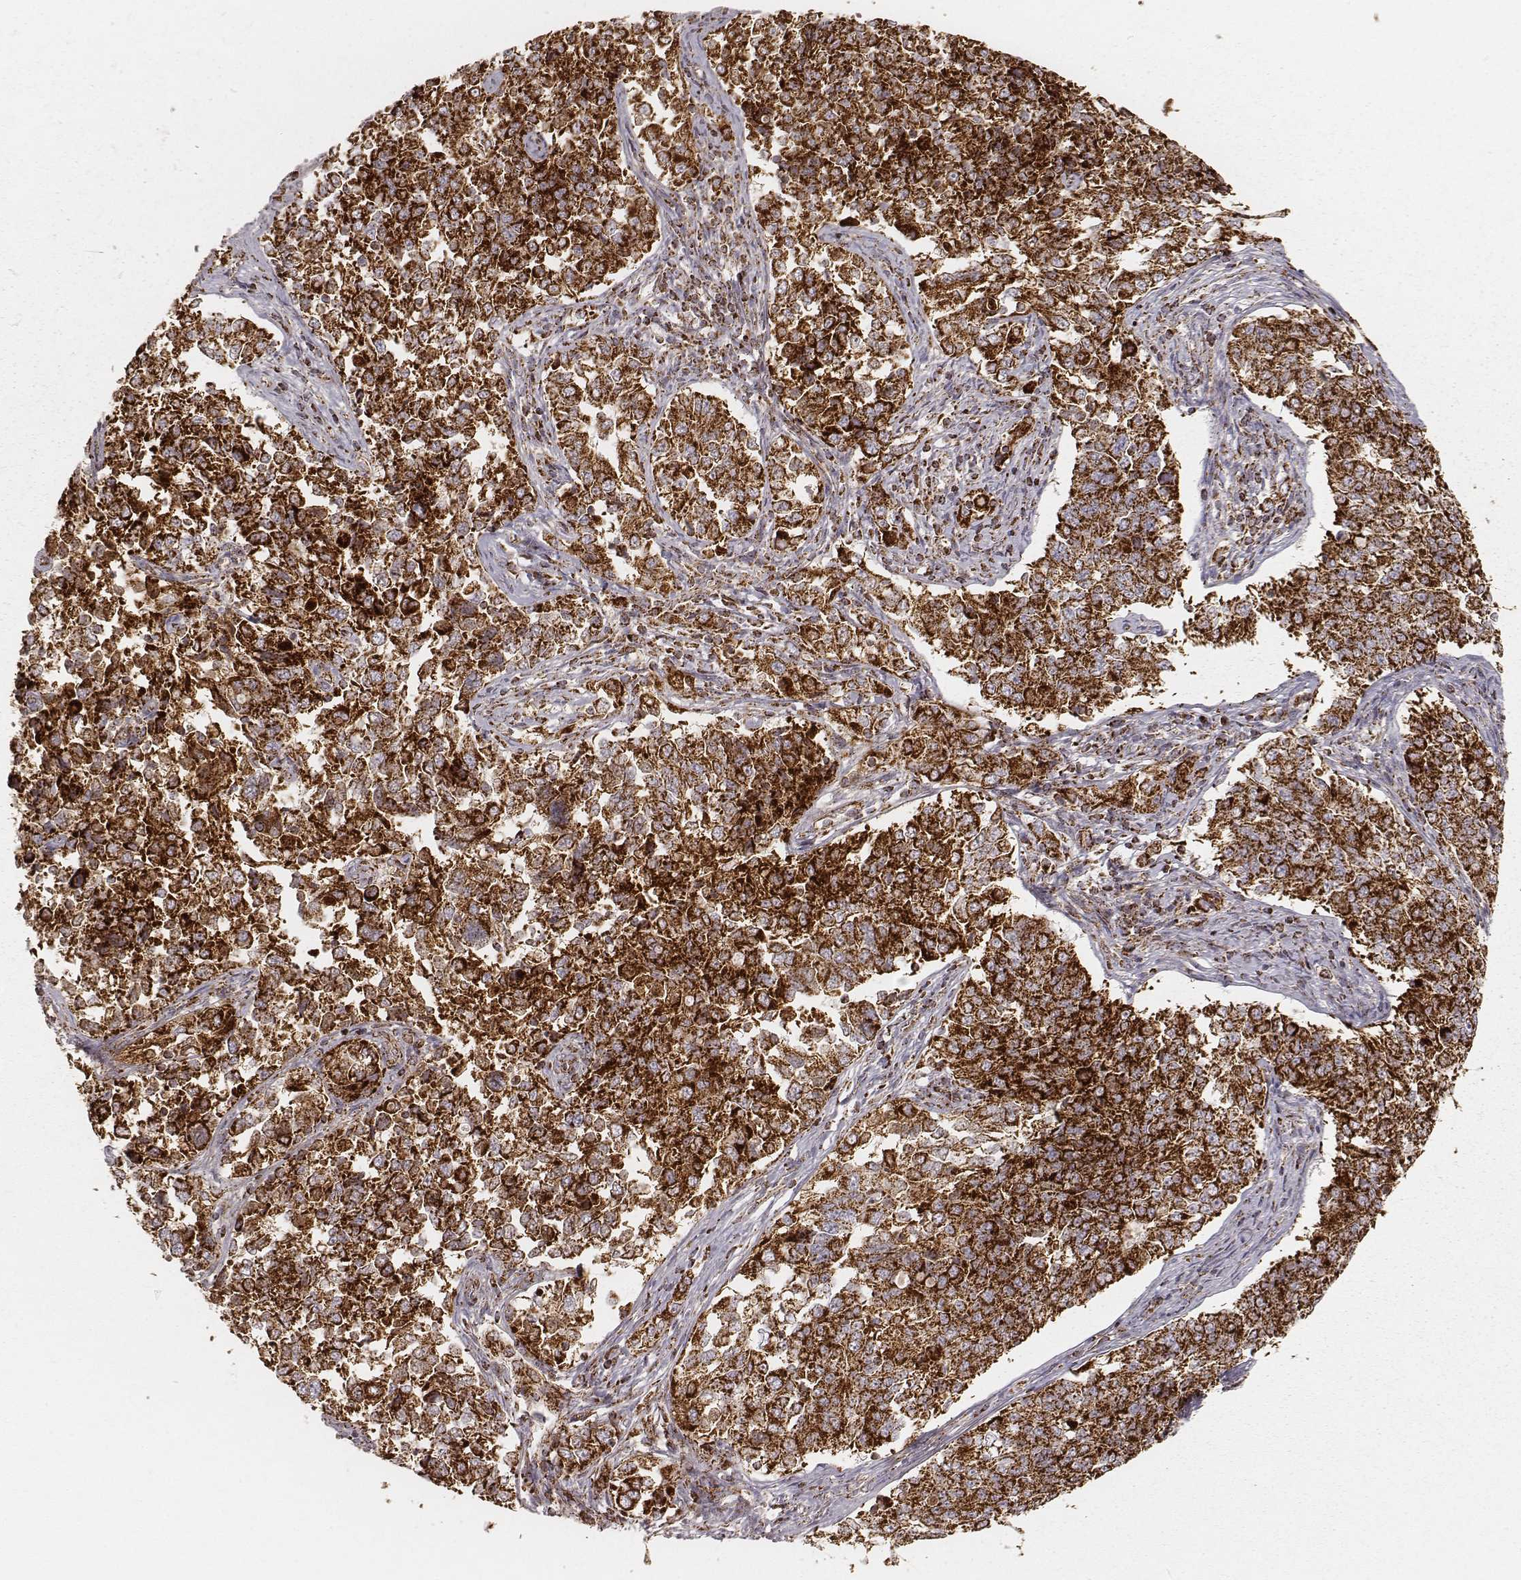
{"staining": {"intensity": "strong", "quantity": ">75%", "location": "cytoplasmic/membranous"}, "tissue": "endometrial cancer", "cell_type": "Tumor cells", "image_type": "cancer", "snomed": [{"axis": "morphology", "description": "Adenocarcinoma, NOS"}, {"axis": "topography", "description": "Endometrium"}], "caption": "Immunohistochemistry (IHC) micrograph of neoplastic tissue: endometrial adenocarcinoma stained using immunohistochemistry (IHC) shows high levels of strong protein expression localized specifically in the cytoplasmic/membranous of tumor cells, appearing as a cytoplasmic/membranous brown color.", "gene": "CS", "patient": {"sex": "female", "age": 43}}